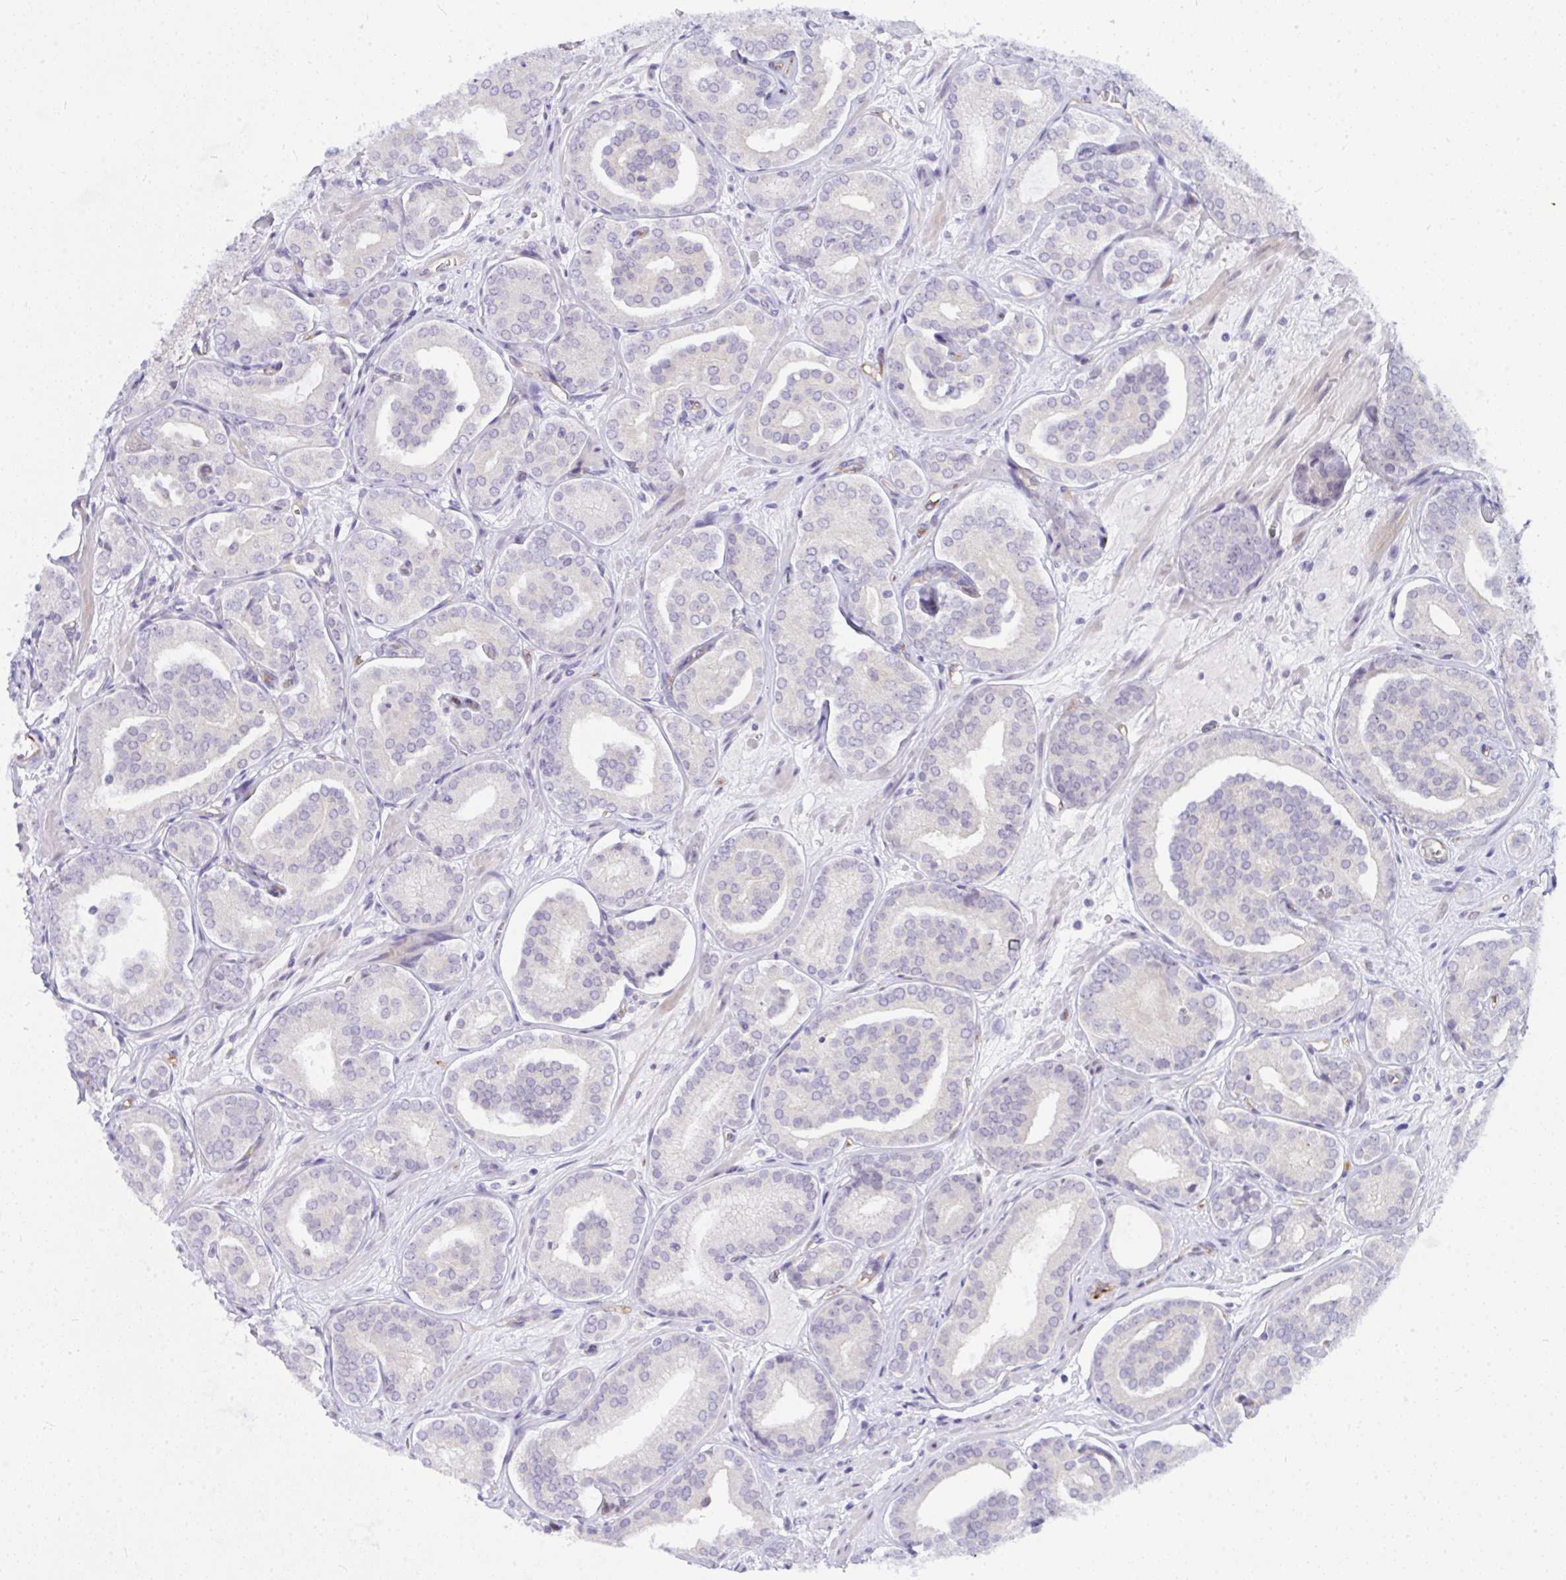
{"staining": {"intensity": "negative", "quantity": "none", "location": "none"}, "tissue": "prostate cancer", "cell_type": "Tumor cells", "image_type": "cancer", "snomed": [{"axis": "morphology", "description": "Adenocarcinoma, High grade"}, {"axis": "topography", "description": "Prostate"}], "caption": "The immunohistochemistry image has no significant staining in tumor cells of prostate cancer tissue. (IHC, brightfield microscopy, high magnification).", "gene": "NFXL1", "patient": {"sex": "male", "age": 66}}